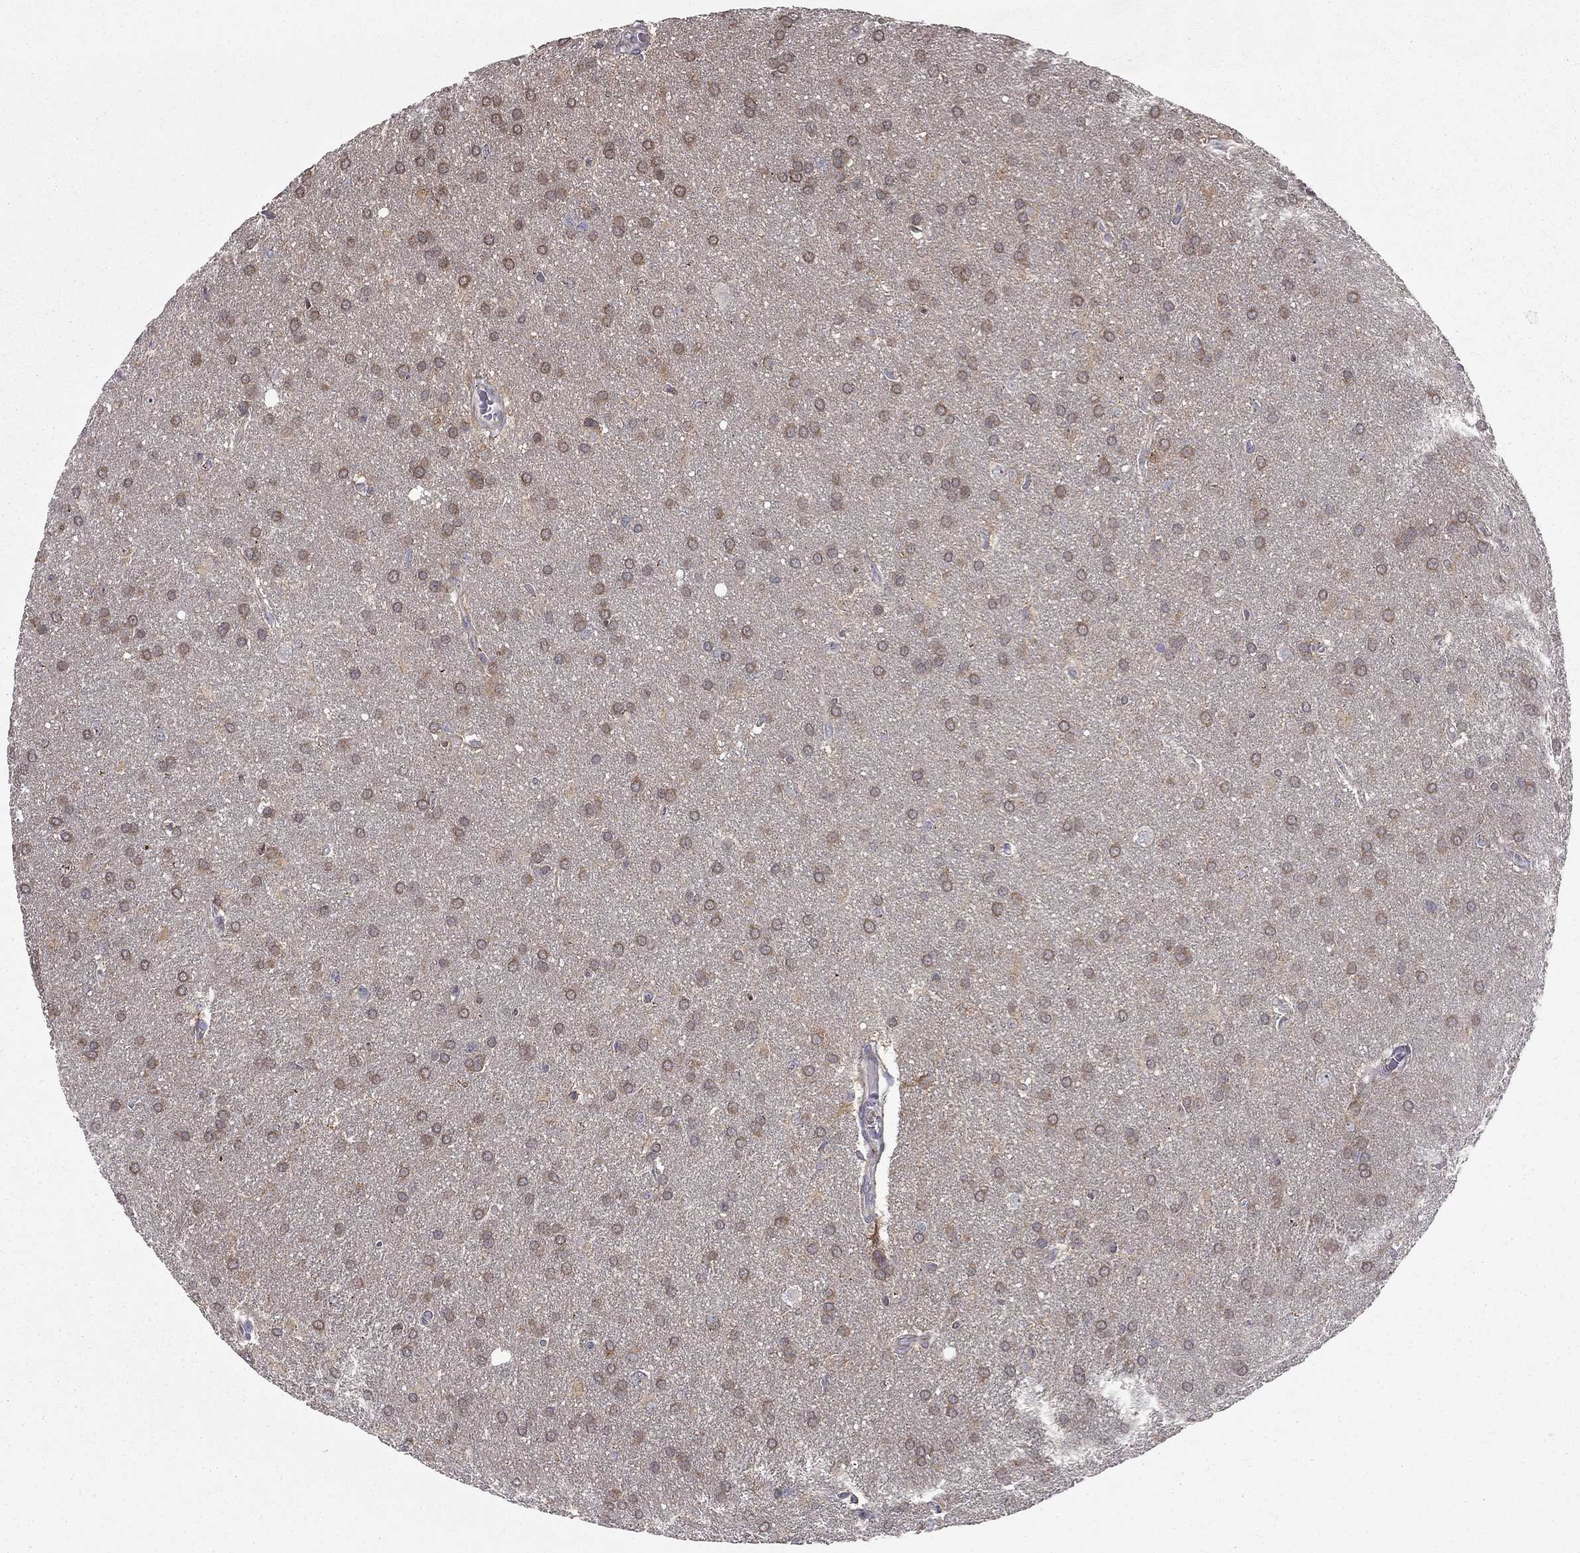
{"staining": {"intensity": "moderate", "quantity": ">75%", "location": "cytoplasmic/membranous"}, "tissue": "glioma", "cell_type": "Tumor cells", "image_type": "cancer", "snomed": [{"axis": "morphology", "description": "Glioma, malignant, Low grade"}, {"axis": "topography", "description": "Brain"}], "caption": "An immunohistochemistry micrograph of neoplastic tissue is shown. Protein staining in brown labels moderate cytoplasmic/membranous positivity in glioma within tumor cells.", "gene": "DUSP7", "patient": {"sex": "female", "age": 32}}